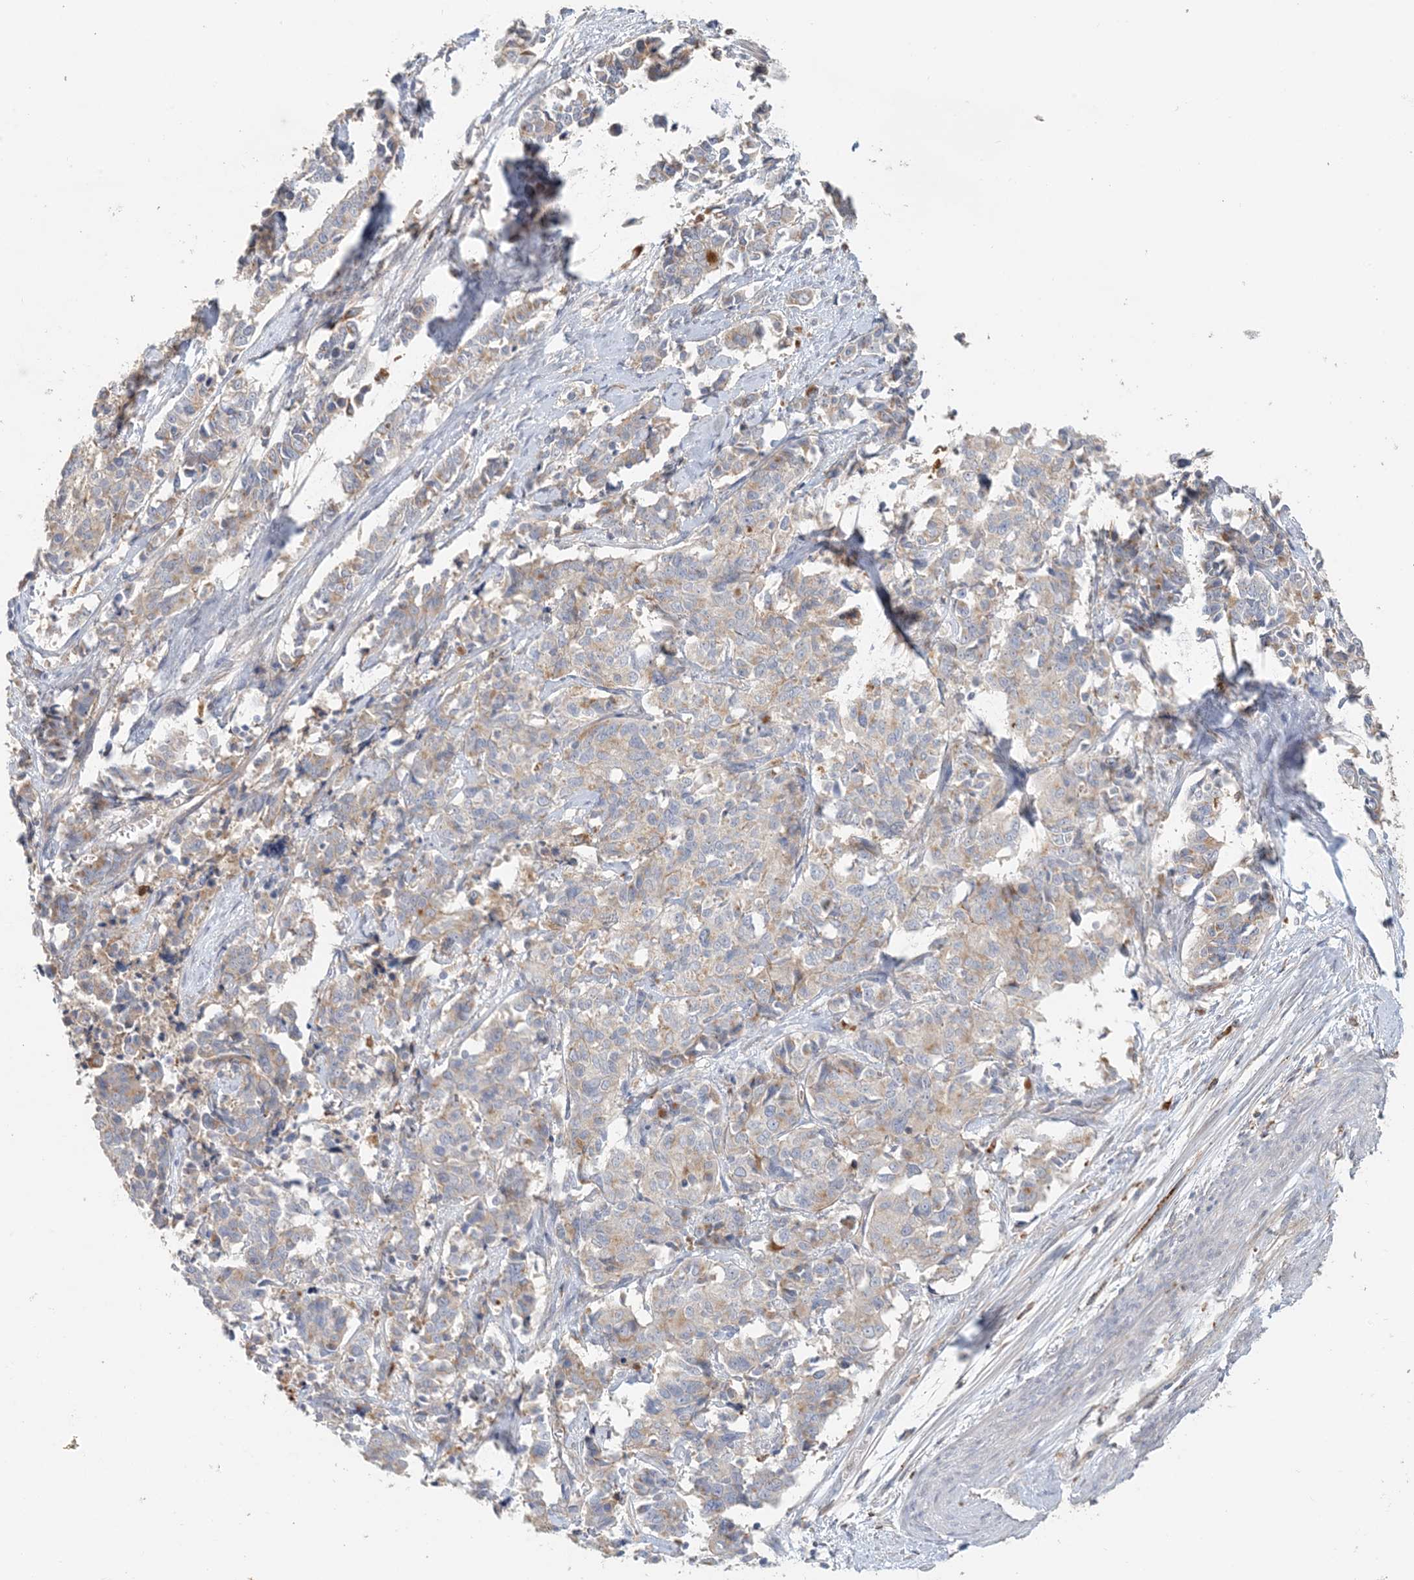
{"staining": {"intensity": "negative", "quantity": "none", "location": "none"}, "tissue": "cervical cancer", "cell_type": "Tumor cells", "image_type": "cancer", "snomed": [{"axis": "morphology", "description": "Normal tissue, NOS"}, {"axis": "morphology", "description": "Squamous cell carcinoma, NOS"}, {"axis": "topography", "description": "Cervix"}], "caption": "DAB (3,3'-diaminobenzidine) immunohistochemical staining of squamous cell carcinoma (cervical) demonstrates no significant staining in tumor cells. (Brightfield microscopy of DAB (3,3'-diaminobenzidine) immunohistochemistry at high magnification).", "gene": "SPPL2A", "patient": {"sex": "female", "age": 35}}